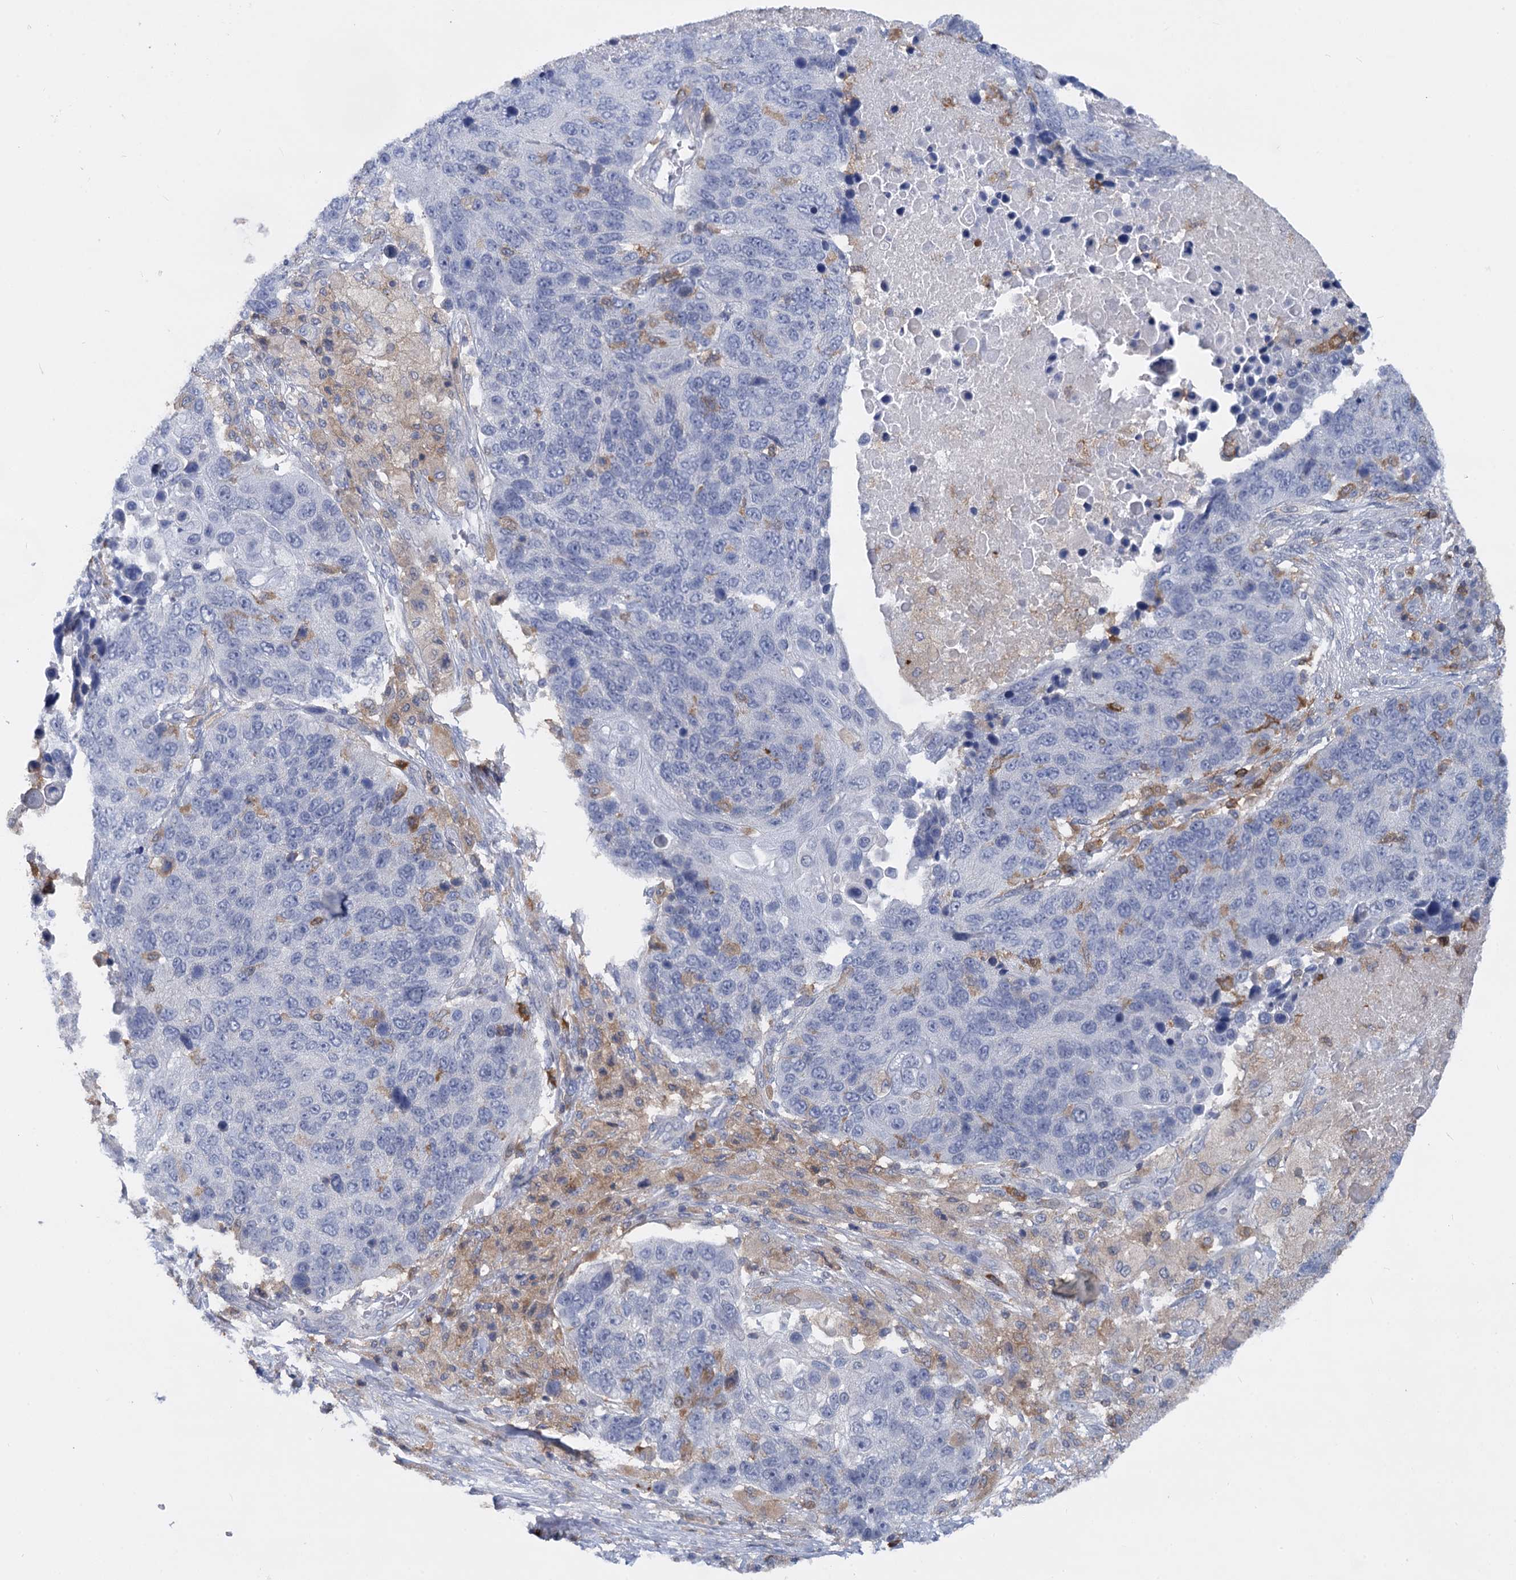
{"staining": {"intensity": "negative", "quantity": "none", "location": "none"}, "tissue": "lung cancer", "cell_type": "Tumor cells", "image_type": "cancer", "snomed": [{"axis": "morphology", "description": "Normal tissue, NOS"}, {"axis": "morphology", "description": "Squamous cell carcinoma, NOS"}, {"axis": "topography", "description": "Lymph node"}, {"axis": "topography", "description": "Lung"}], "caption": "There is no significant staining in tumor cells of lung squamous cell carcinoma.", "gene": "RHOG", "patient": {"sex": "male", "age": 66}}